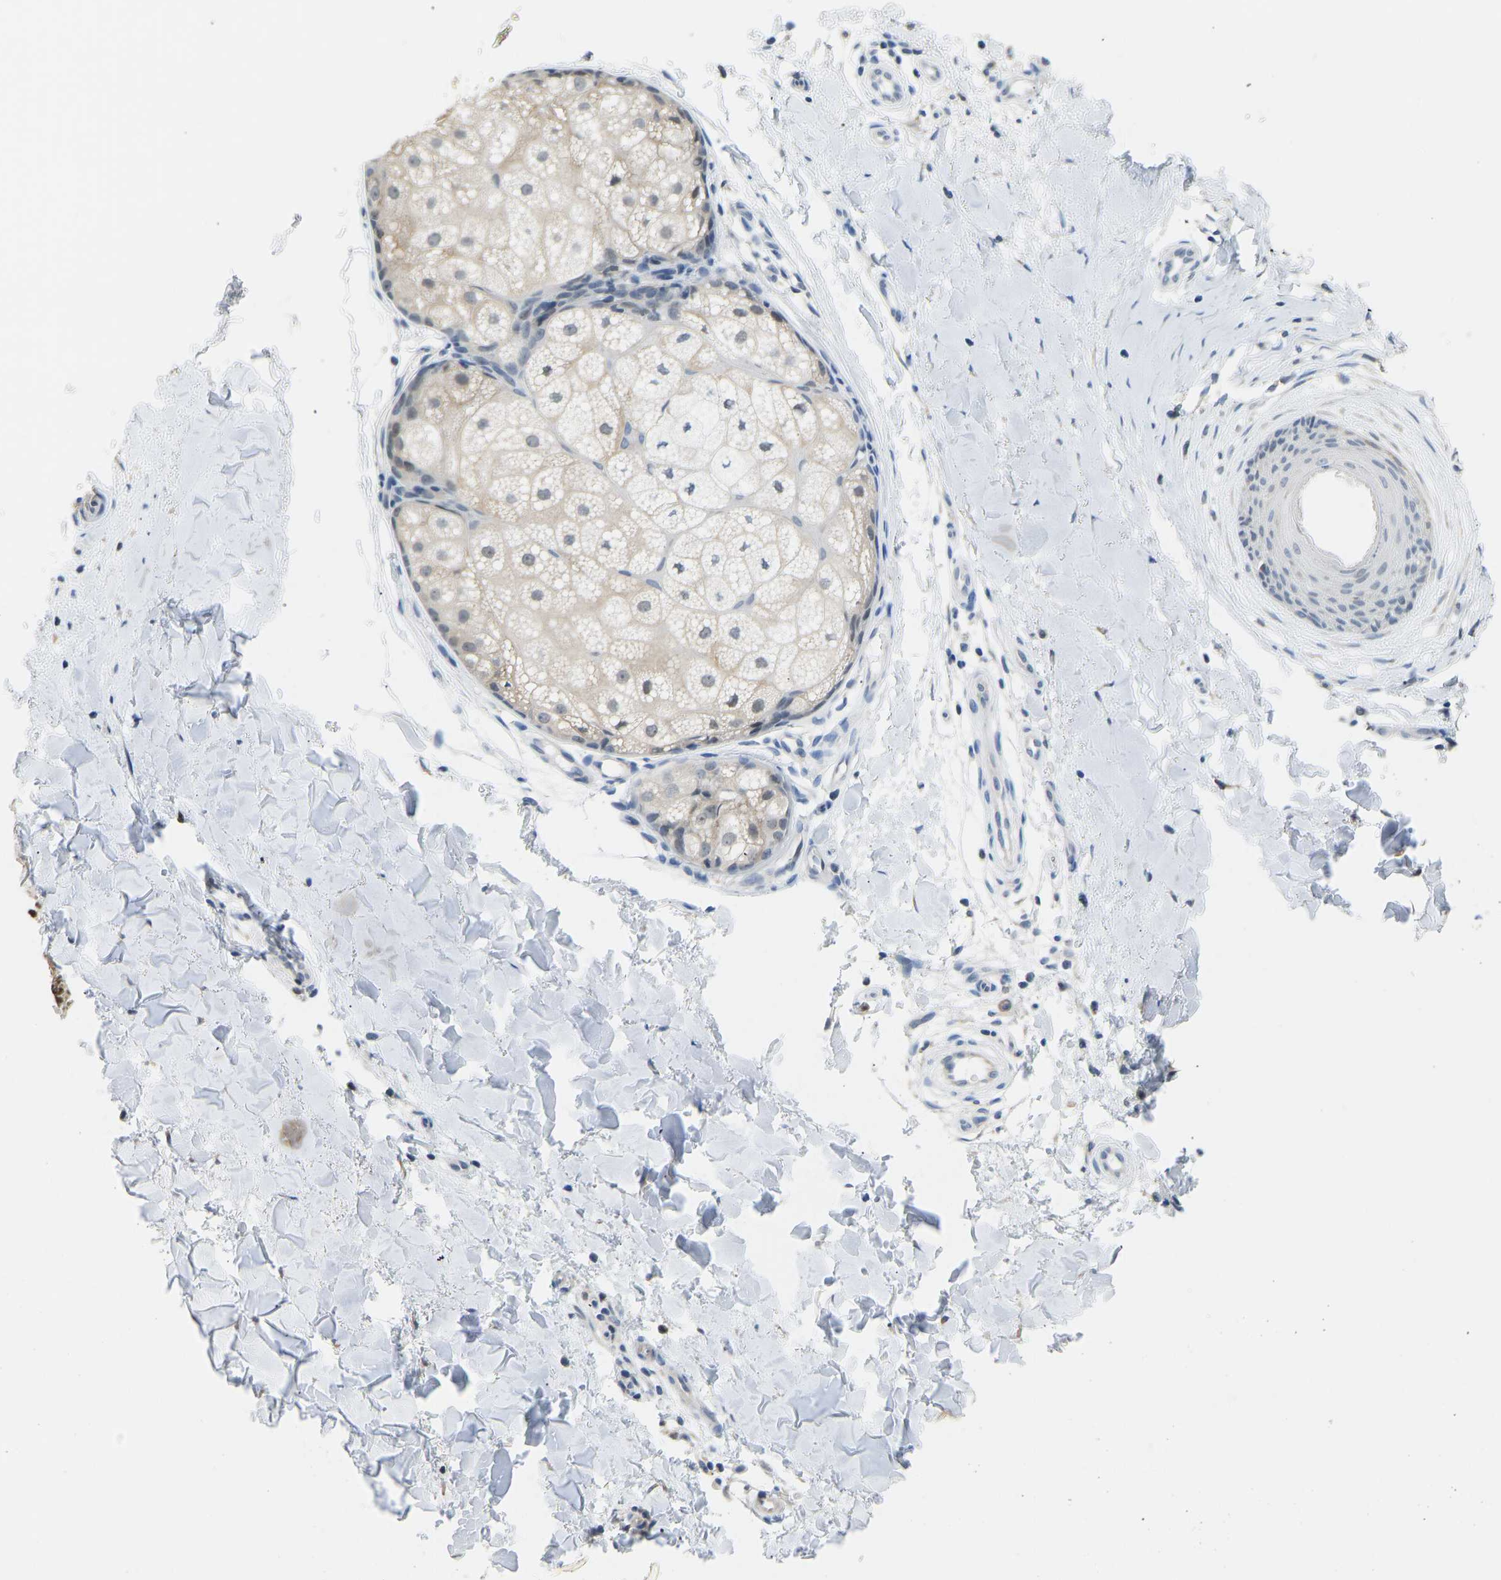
{"staining": {"intensity": "negative", "quantity": "none", "location": "none"}, "tissue": "skin", "cell_type": "Fibroblasts", "image_type": "normal", "snomed": [{"axis": "morphology", "description": "Normal tissue, NOS"}, {"axis": "morphology", "description": "Malignant melanoma, Metastatic site"}, {"axis": "topography", "description": "Skin"}], "caption": "The image shows no significant positivity in fibroblasts of skin.", "gene": "VRK1", "patient": {"sex": "male", "age": 41}}